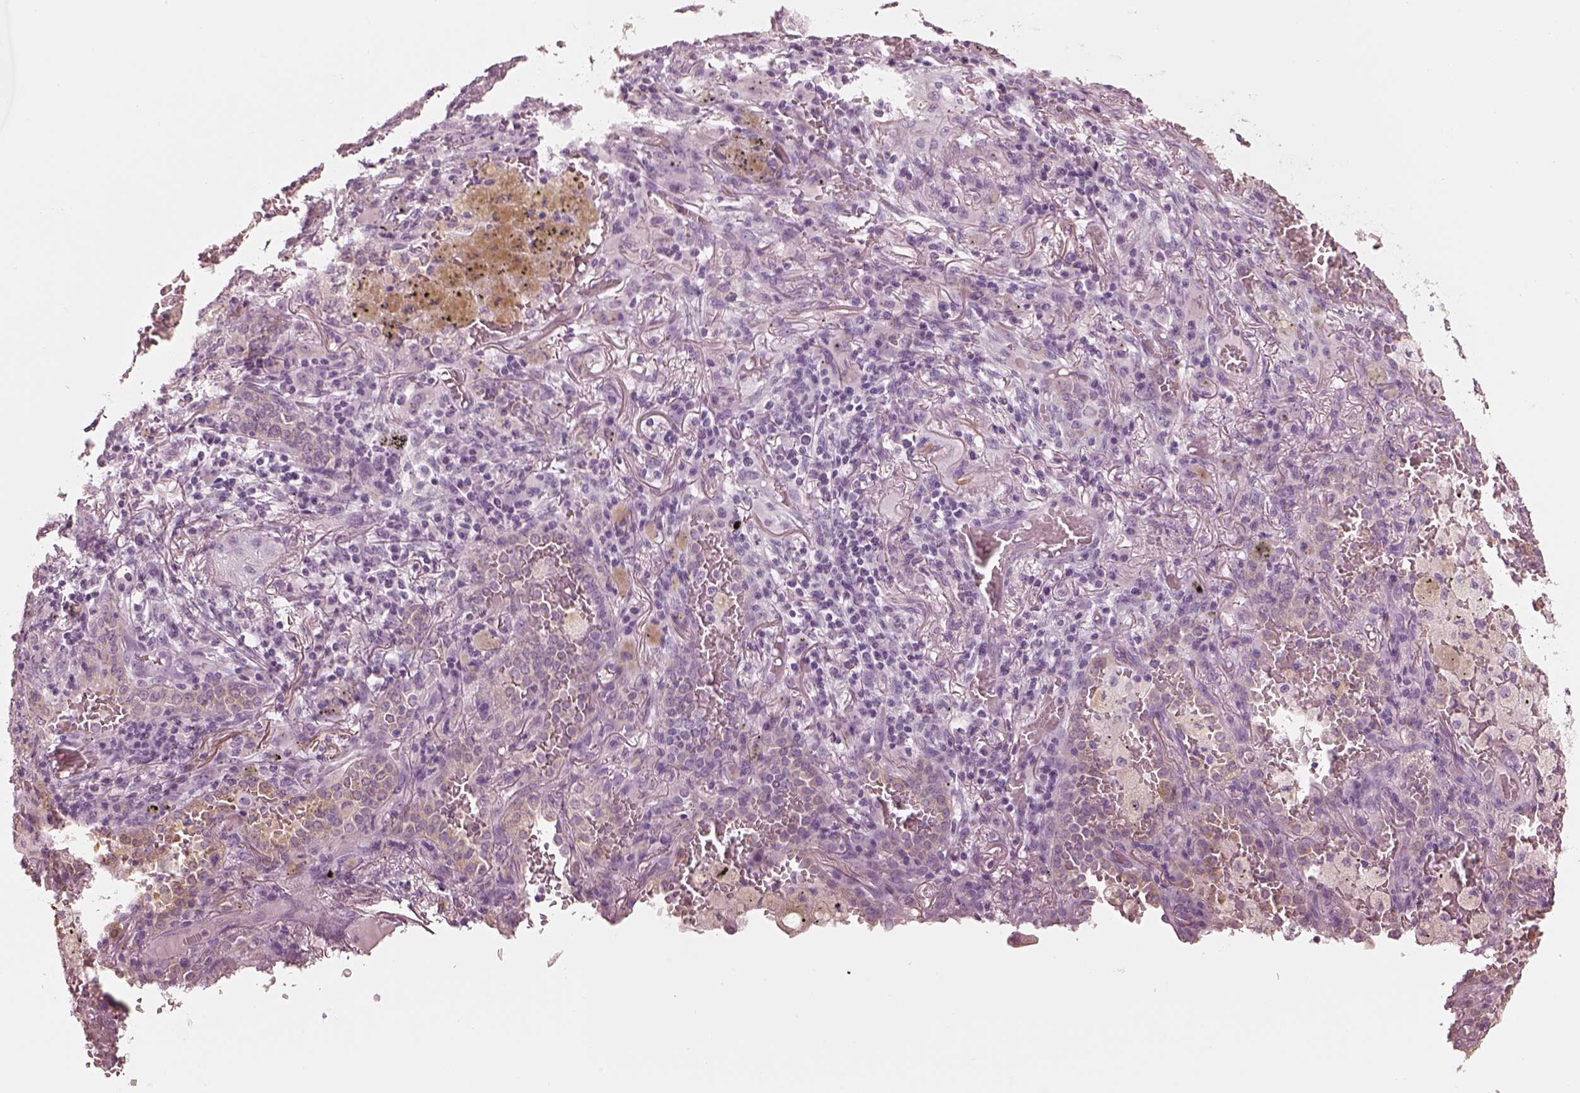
{"staining": {"intensity": "negative", "quantity": "none", "location": "none"}, "tissue": "lung cancer", "cell_type": "Tumor cells", "image_type": "cancer", "snomed": [{"axis": "morphology", "description": "Squamous cell carcinoma, NOS"}, {"axis": "topography", "description": "Lung"}], "caption": "IHC histopathology image of neoplastic tissue: squamous cell carcinoma (lung) stained with DAB (3,3'-diaminobenzidine) reveals no significant protein expression in tumor cells.", "gene": "PON3", "patient": {"sex": "female", "age": 47}}